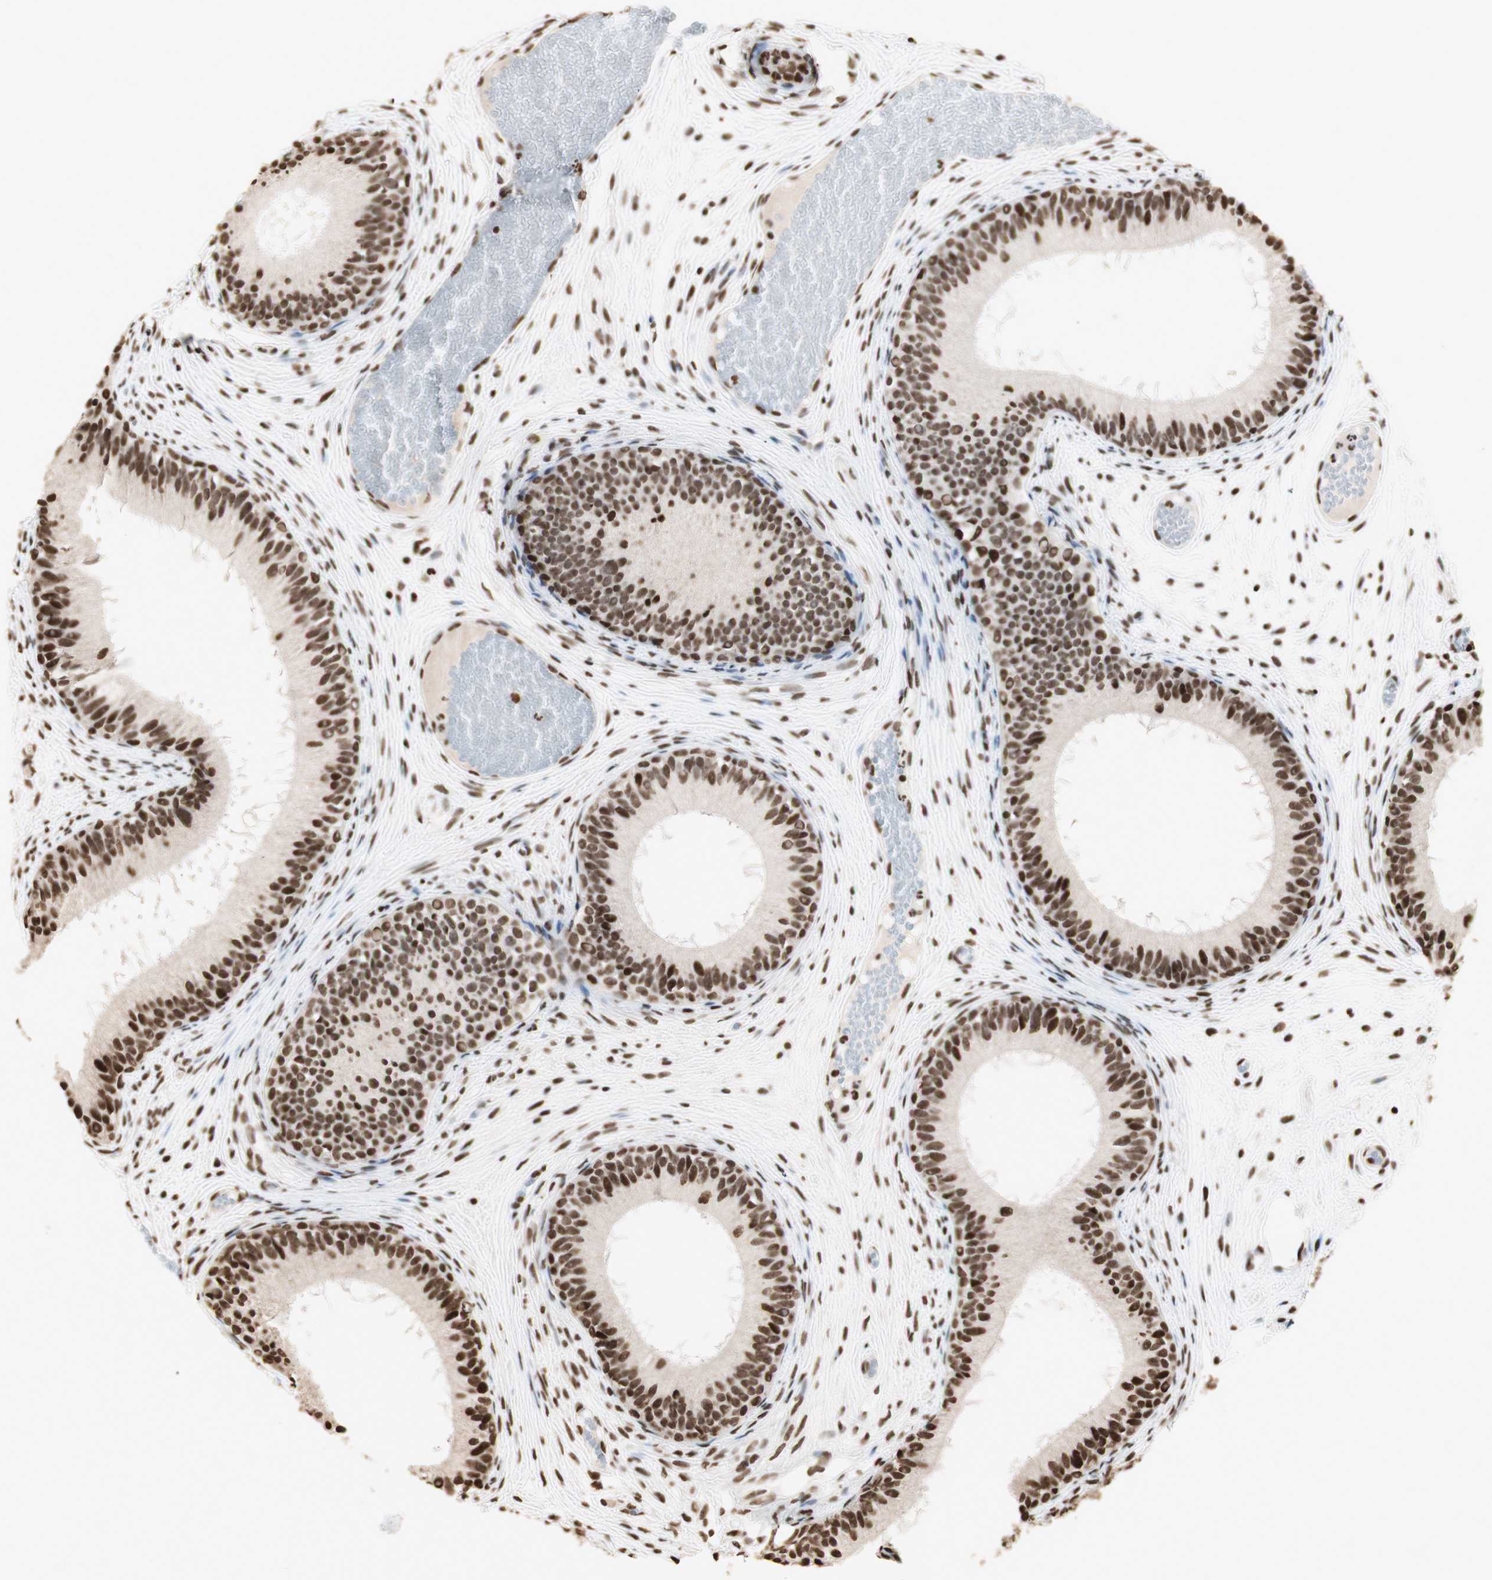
{"staining": {"intensity": "strong", "quantity": ">75%", "location": "nuclear"}, "tissue": "epididymis", "cell_type": "Glandular cells", "image_type": "normal", "snomed": [{"axis": "morphology", "description": "Normal tissue, NOS"}, {"axis": "morphology", "description": "Atrophy, NOS"}, {"axis": "topography", "description": "Testis"}, {"axis": "topography", "description": "Epididymis"}], "caption": "IHC (DAB) staining of benign human epididymis demonstrates strong nuclear protein positivity in about >75% of glandular cells. The staining is performed using DAB (3,3'-diaminobenzidine) brown chromogen to label protein expression. The nuclei are counter-stained blue using hematoxylin.", "gene": "HNRNPA2B1", "patient": {"sex": "male", "age": 18}}